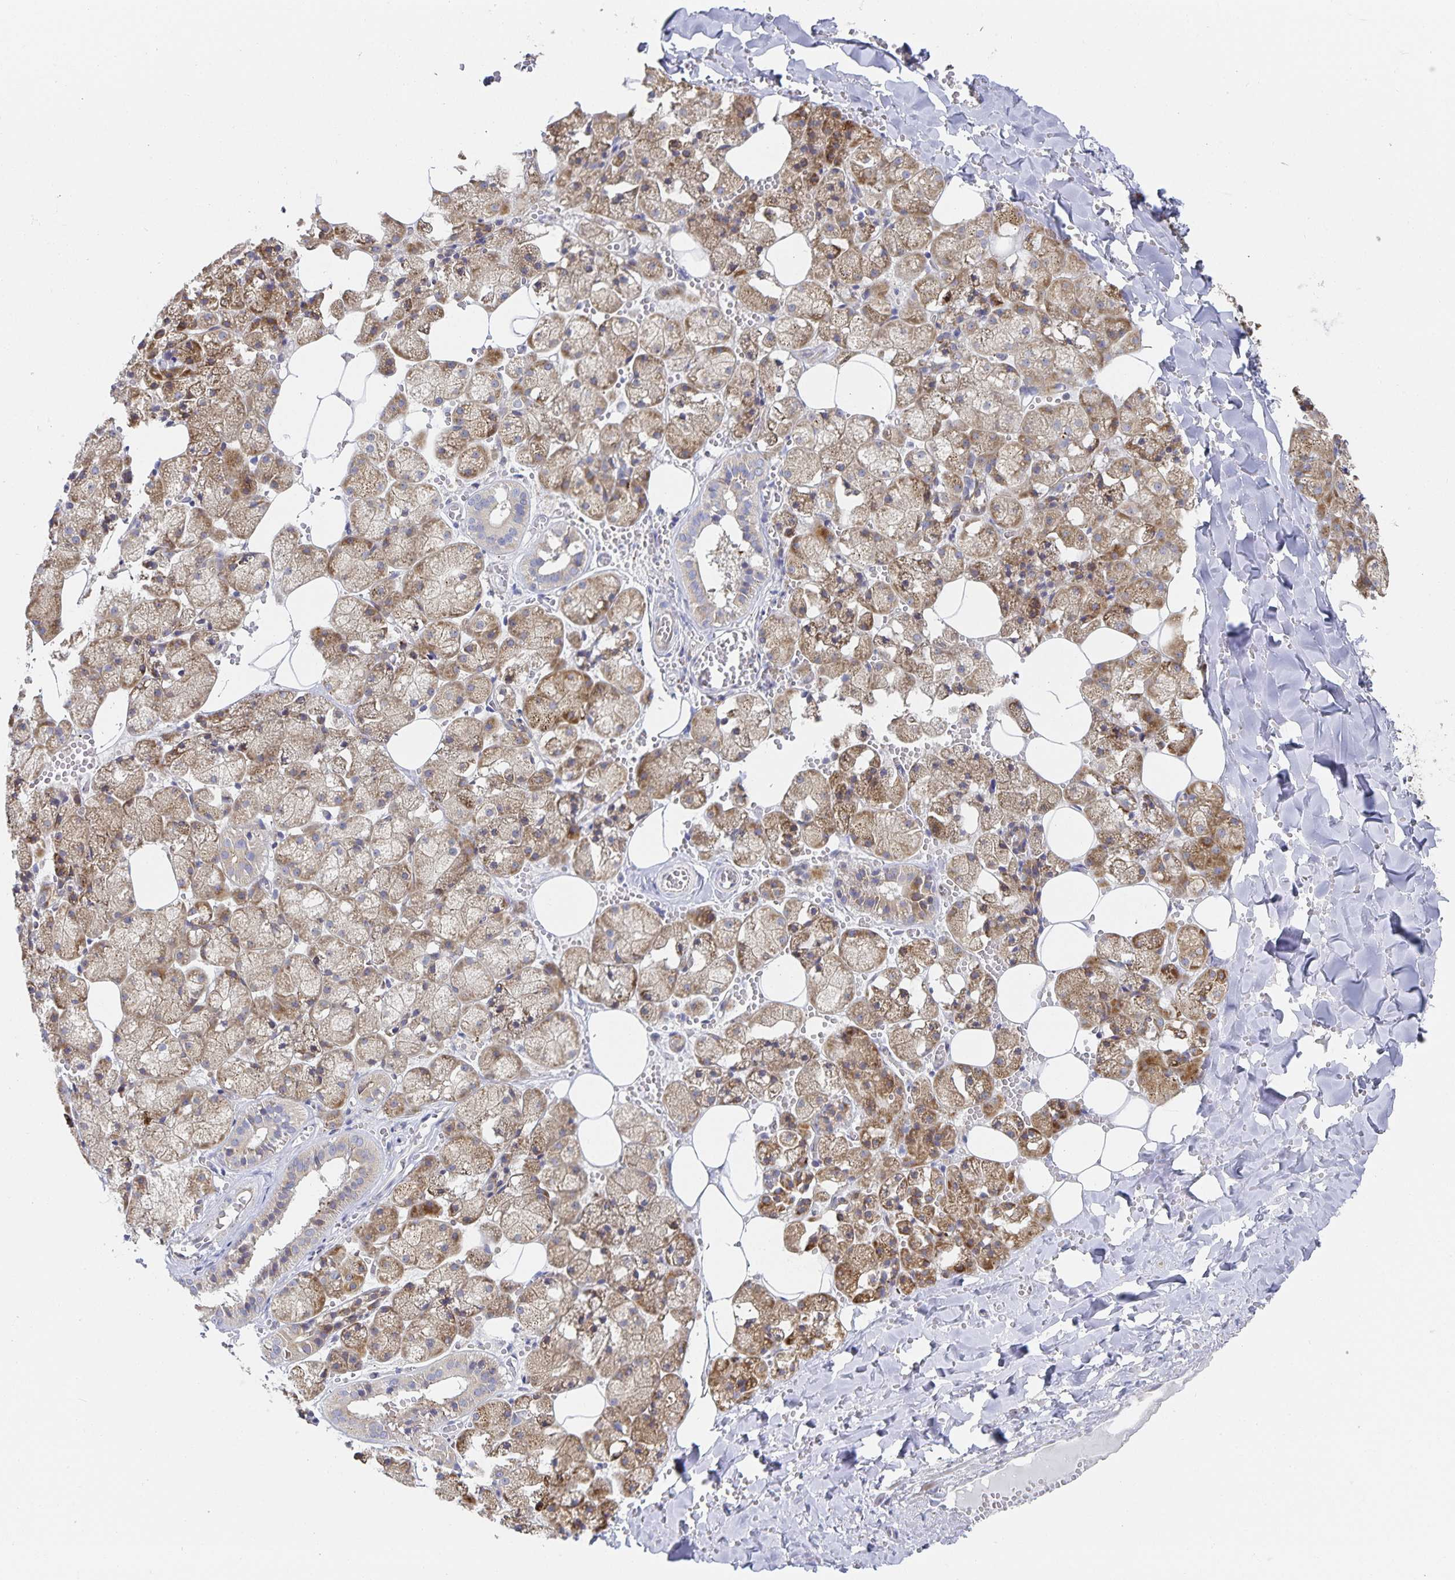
{"staining": {"intensity": "strong", "quantity": "25%-75%", "location": "cytoplasmic/membranous"}, "tissue": "salivary gland", "cell_type": "Glandular cells", "image_type": "normal", "snomed": [{"axis": "morphology", "description": "Normal tissue, NOS"}, {"axis": "topography", "description": "Salivary gland"}, {"axis": "topography", "description": "Peripheral nerve tissue"}], "caption": "Immunohistochemistry photomicrograph of unremarkable salivary gland: human salivary gland stained using immunohistochemistry shows high levels of strong protein expression localized specifically in the cytoplasmic/membranous of glandular cells, appearing as a cytoplasmic/membranous brown color.", "gene": "NOMO1", "patient": {"sex": "male", "age": 38}}